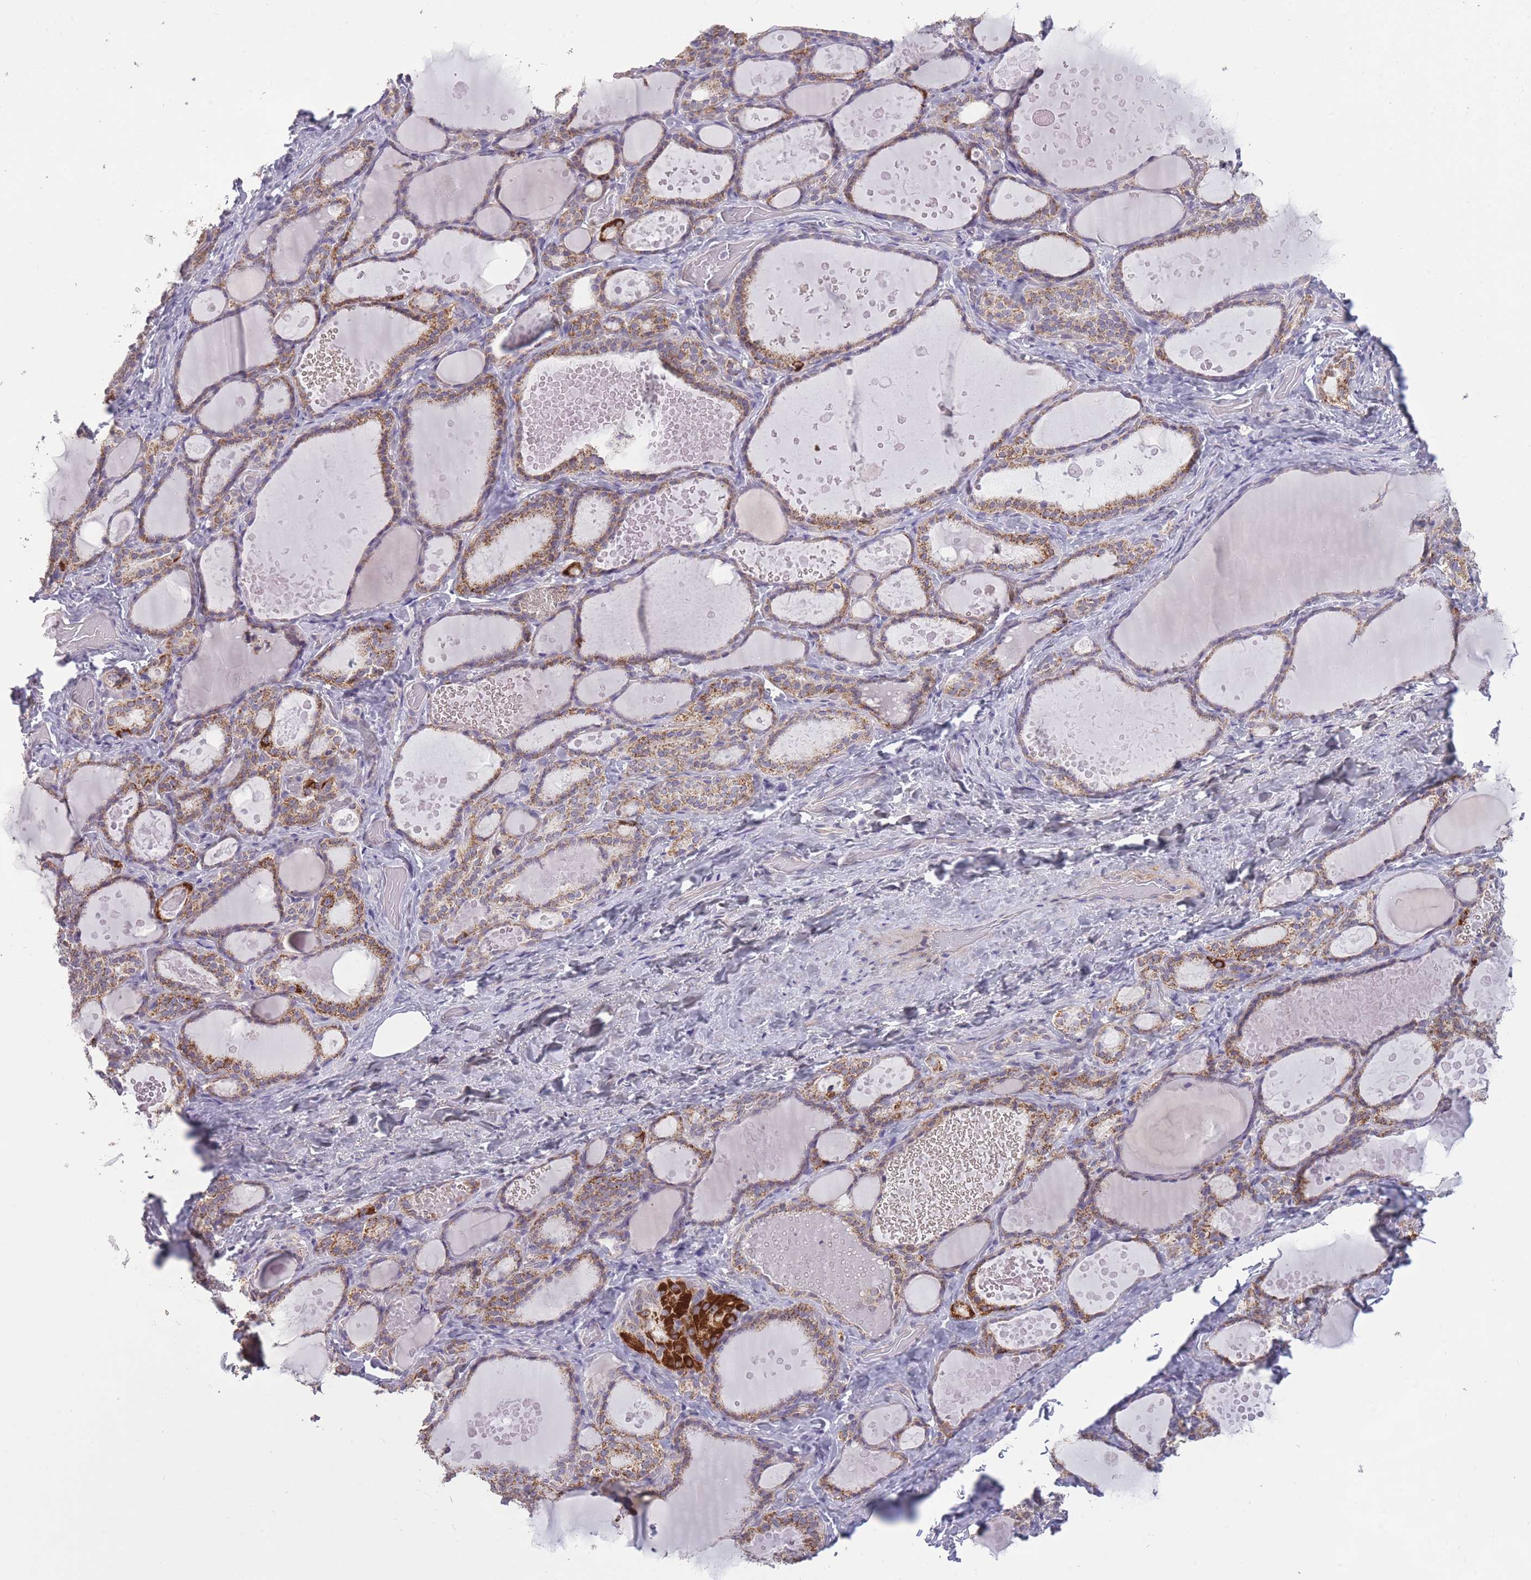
{"staining": {"intensity": "moderate", "quantity": ">75%", "location": "cytoplasmic/membranous"}, "tissue": "thyroid gland", "cell_type": "Glandular cells", "image_type": "normal", "snomed": [{"axis": "morphology", "description": "Normal tissue, NOS"}, {"axis": "topography", "description": "Thyroid gland"}], "caption": "Thyroid gland stained with DAB immunohistochemistry reveals medium levels of moderate cytoplasmic/membranous positivity in about >75% of glandular cells.", "gene": "ZBTB24", "patient": {"sex": "female", "age": 46}}